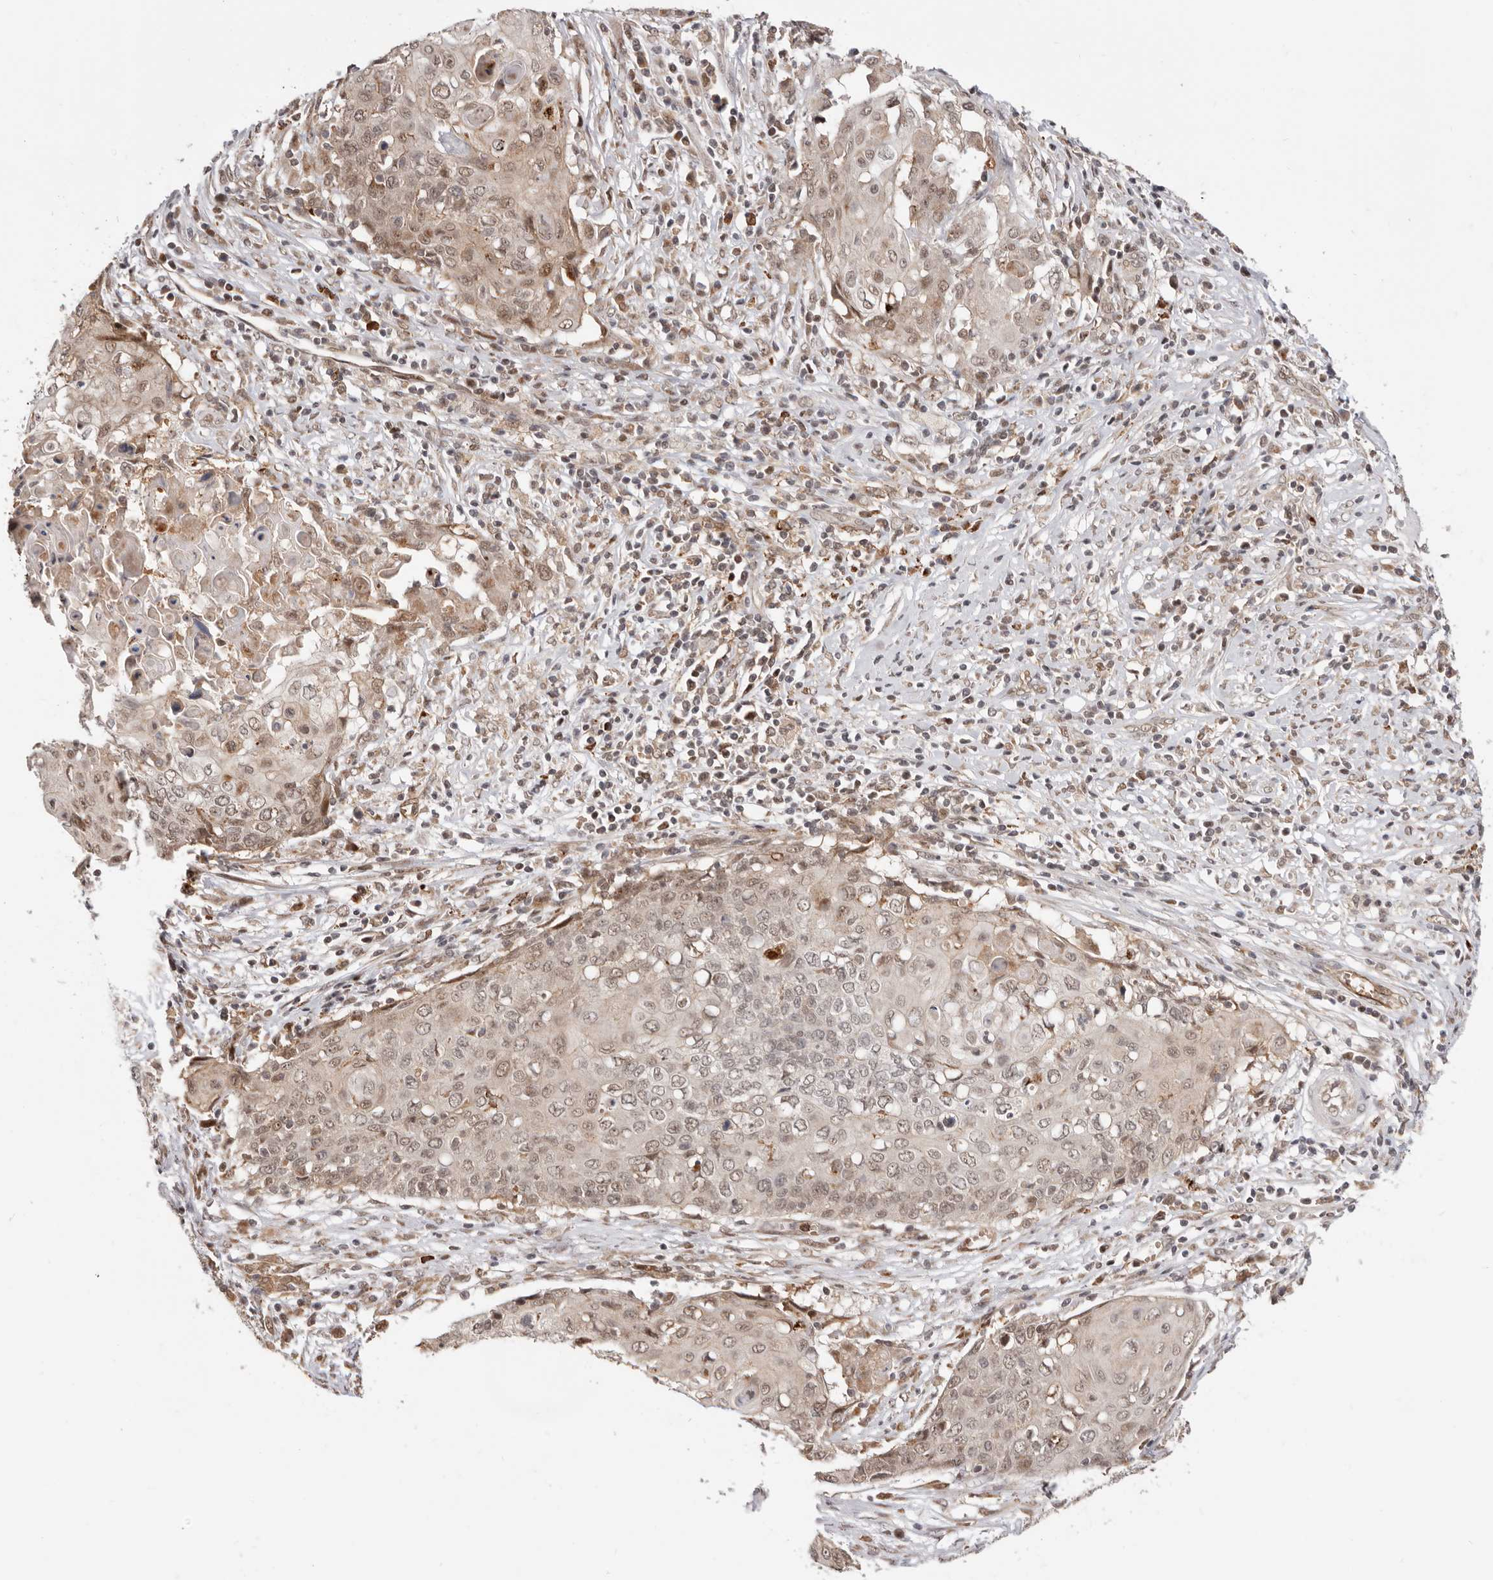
{"staining": {"intensity": "weak", "quantity": ">75%", "location": "cytoplasmic/membranous,nuclear"}, "tissue": "cervical cancer", "cell_type": "Tumor cells", "image_type": "cancer", "snomed": [{"axis": "morphology", "description": "Squamous cell carcinoma, NOS"}, {"axis": "topography", "description": "Cervix"}], "caption": "Immunohistochemical staining of human squamous cell carcinoma (cervical) reveals weak cytoplasmic/membranous and nuclear protein positivity in approximately >75% of tumor cells.", "gene": "NCOA3", "patient": {"sex": "female", "age": 39}}